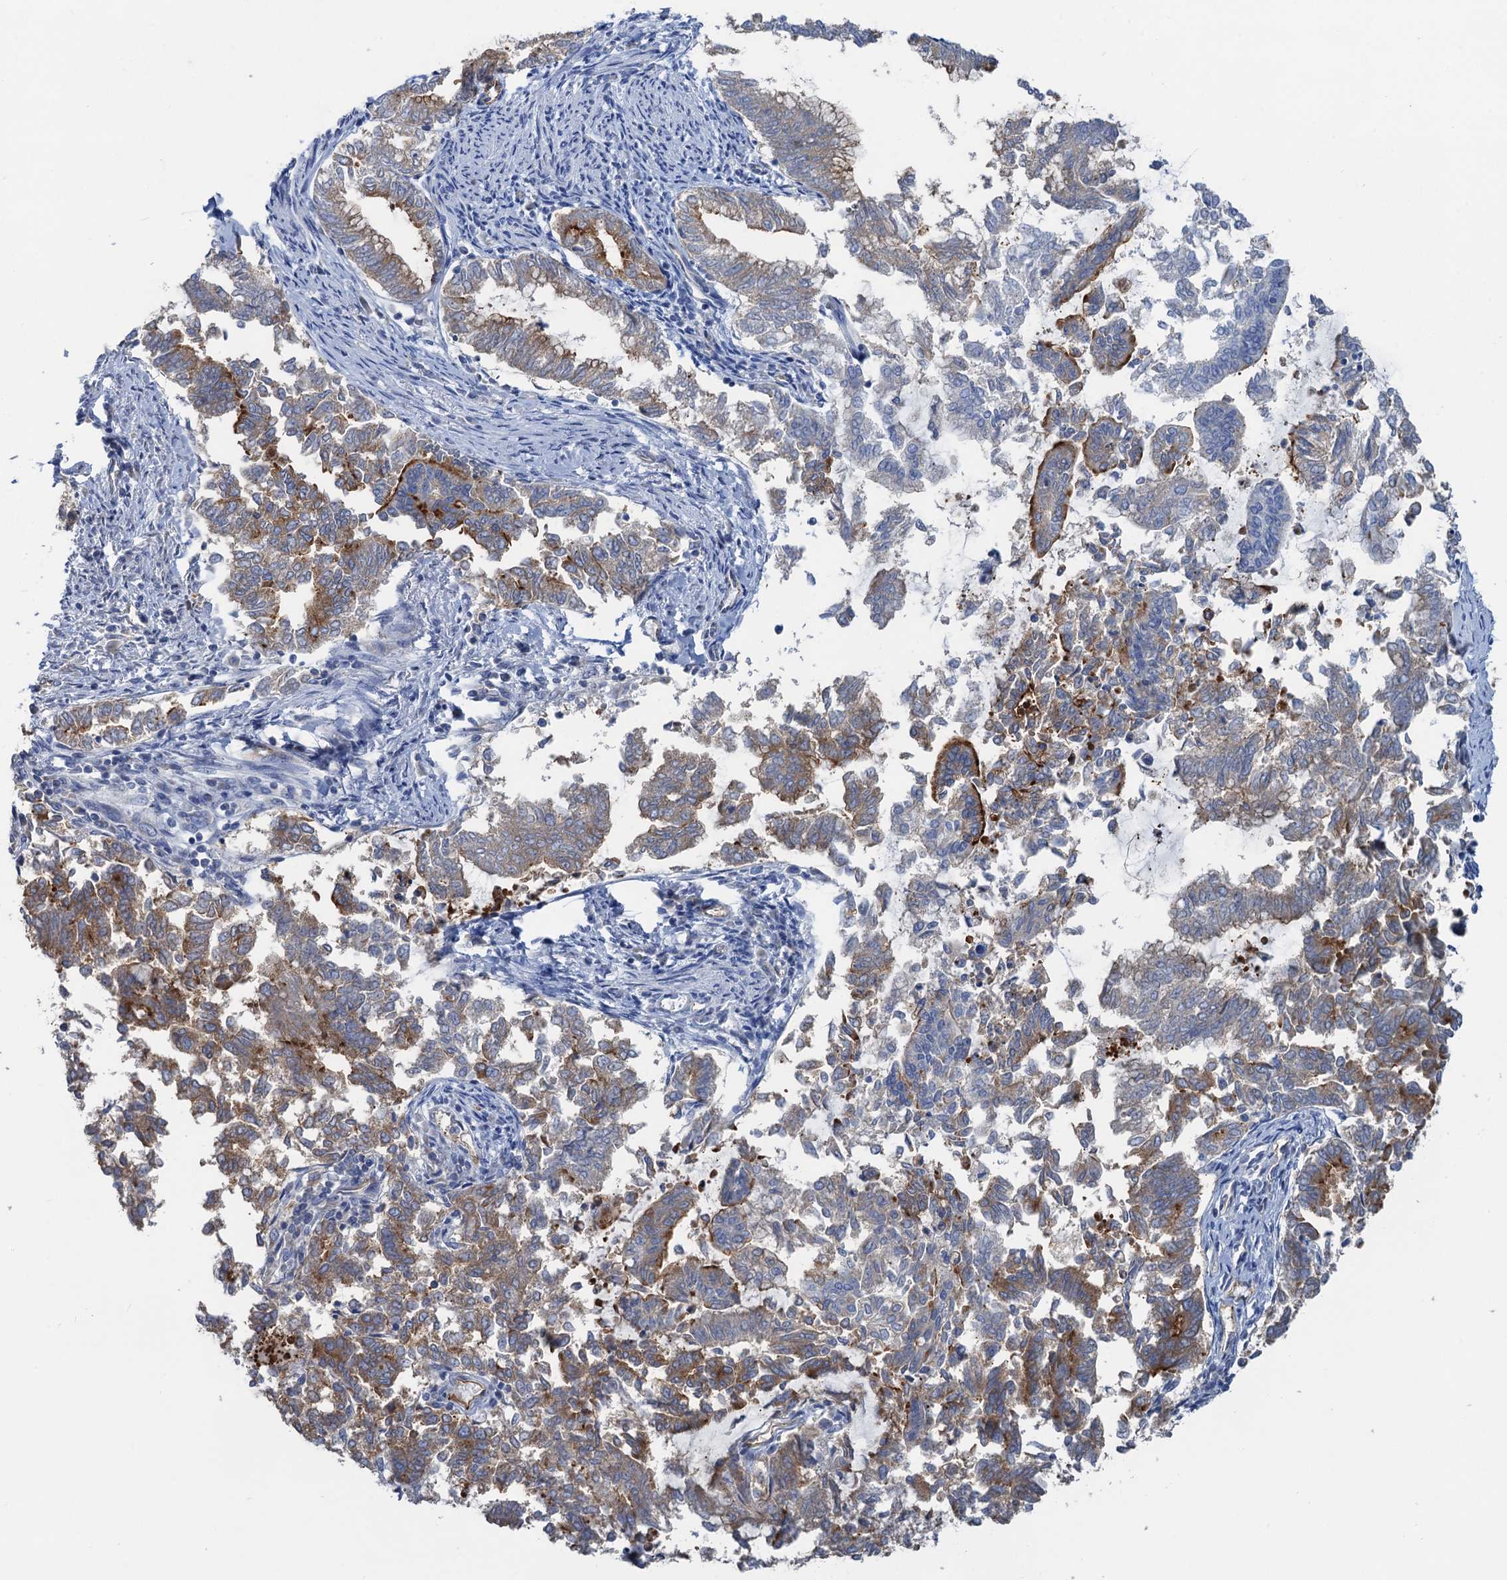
{"staining": {"intensity": "moderate", "quantity": "25%-75%", "location": "cytoplasmic/membranous"}, "tissue": "endometrial cancer", "cell_type": "Tumor cells", "image_type": "cancer", "snomed": [{"axis": "morphology", "description": "Adenocarcinoma, NOS"}, {"axis": "topography", "description": "Endometrium"}], "caption": "Endometrial cancer (adenocarcinoma) tissue displays moderate cytoplasmic/membranous positivity in approximately 25%-75% of tumor cells The staining was performed using DAB (3,3'-diaminobenzidine), with brown indicating positive protein expression. Nuclei are stained blue with hematoxylin.", "gene": "PLLP", "patient": {"sex": "female", "age": 79}}